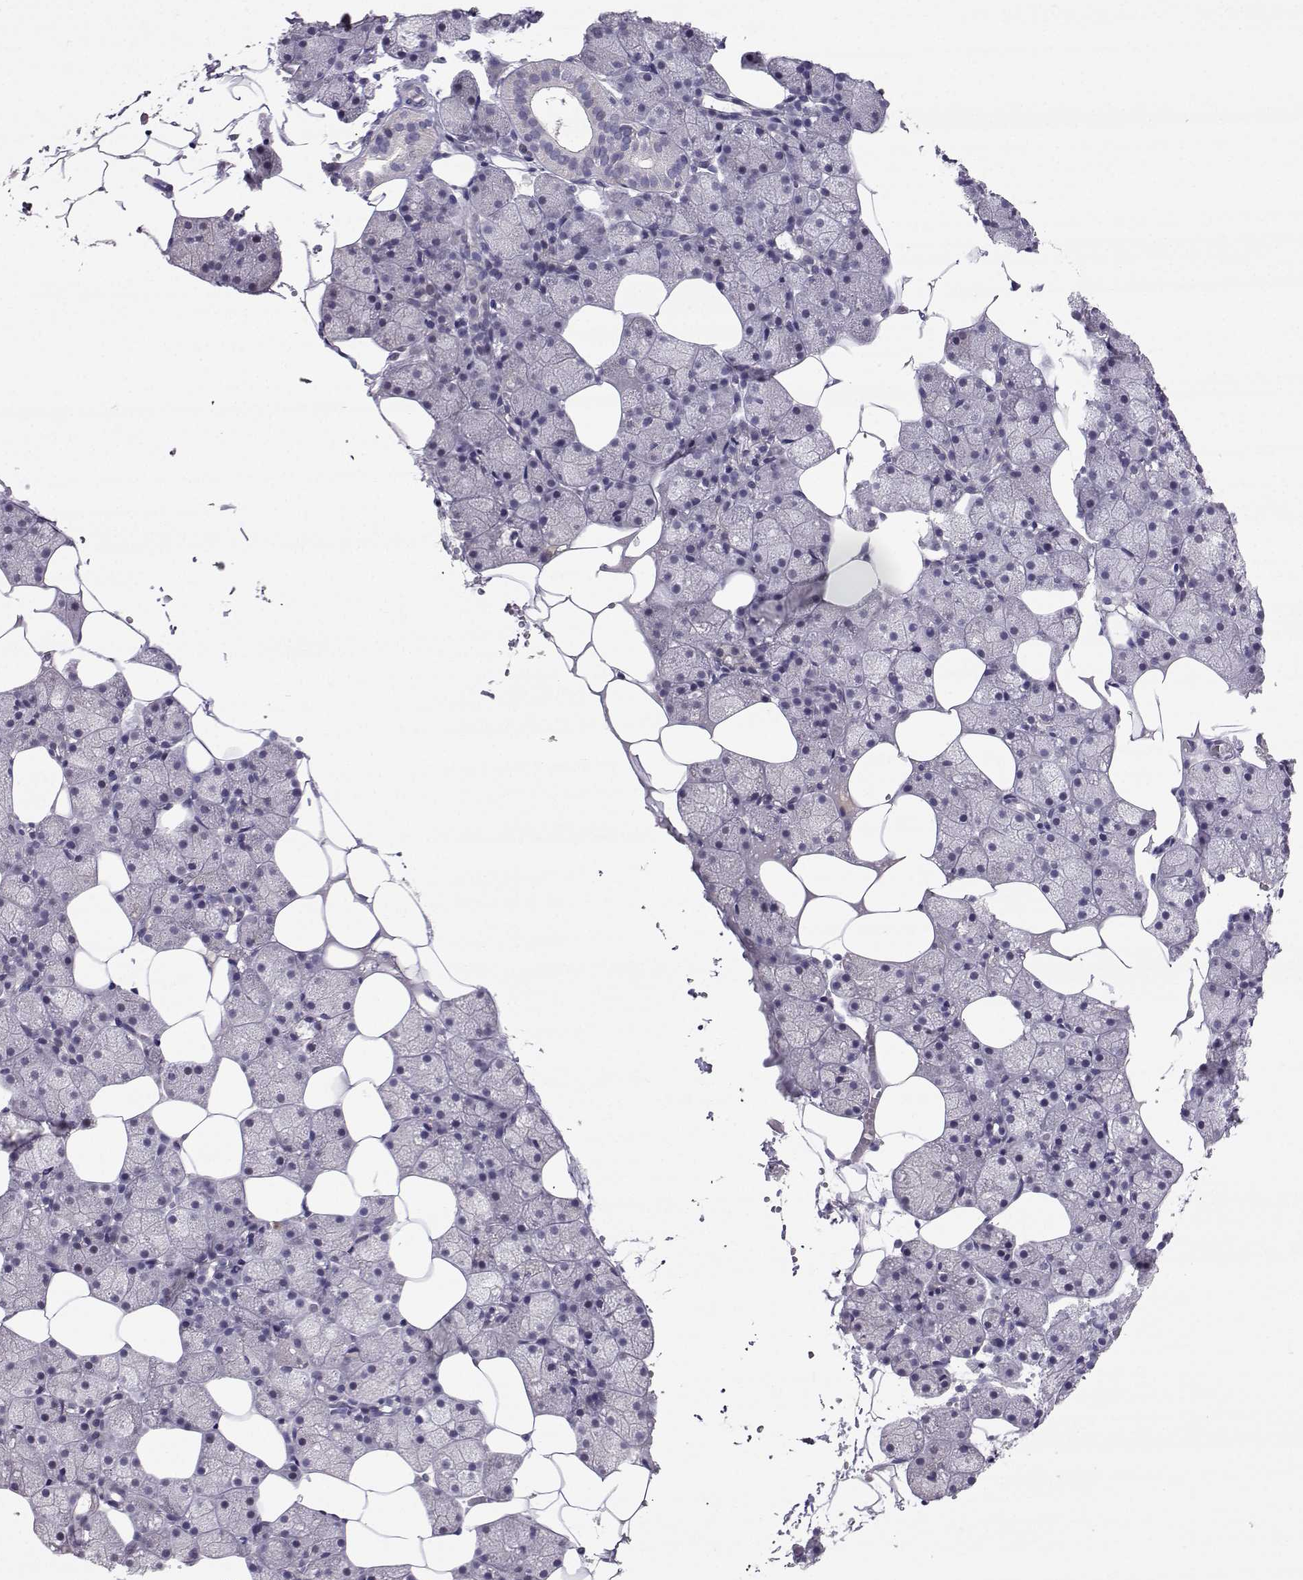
{"staining": {"intensity": "negative", "quantity": "none", "location": "none"}, "tissue": "salivary gland", "cell_type": "Glandular cells", "image_type": "normal", "snomed": [{"axis": "morphology", "description": "Normal tissue, NOS"}, {"axis": "topography", "description": "Salivary gland"}], "caption": "Glandular cells show no significant positivity in benign salivary gland. (DAB (3,3'-diaminobenzidine) immunohistochemistry visualized using brightfield microscopy, high magnification).", "gene": "CARTPT", "patient": {"sex": "male", "age": 38}}